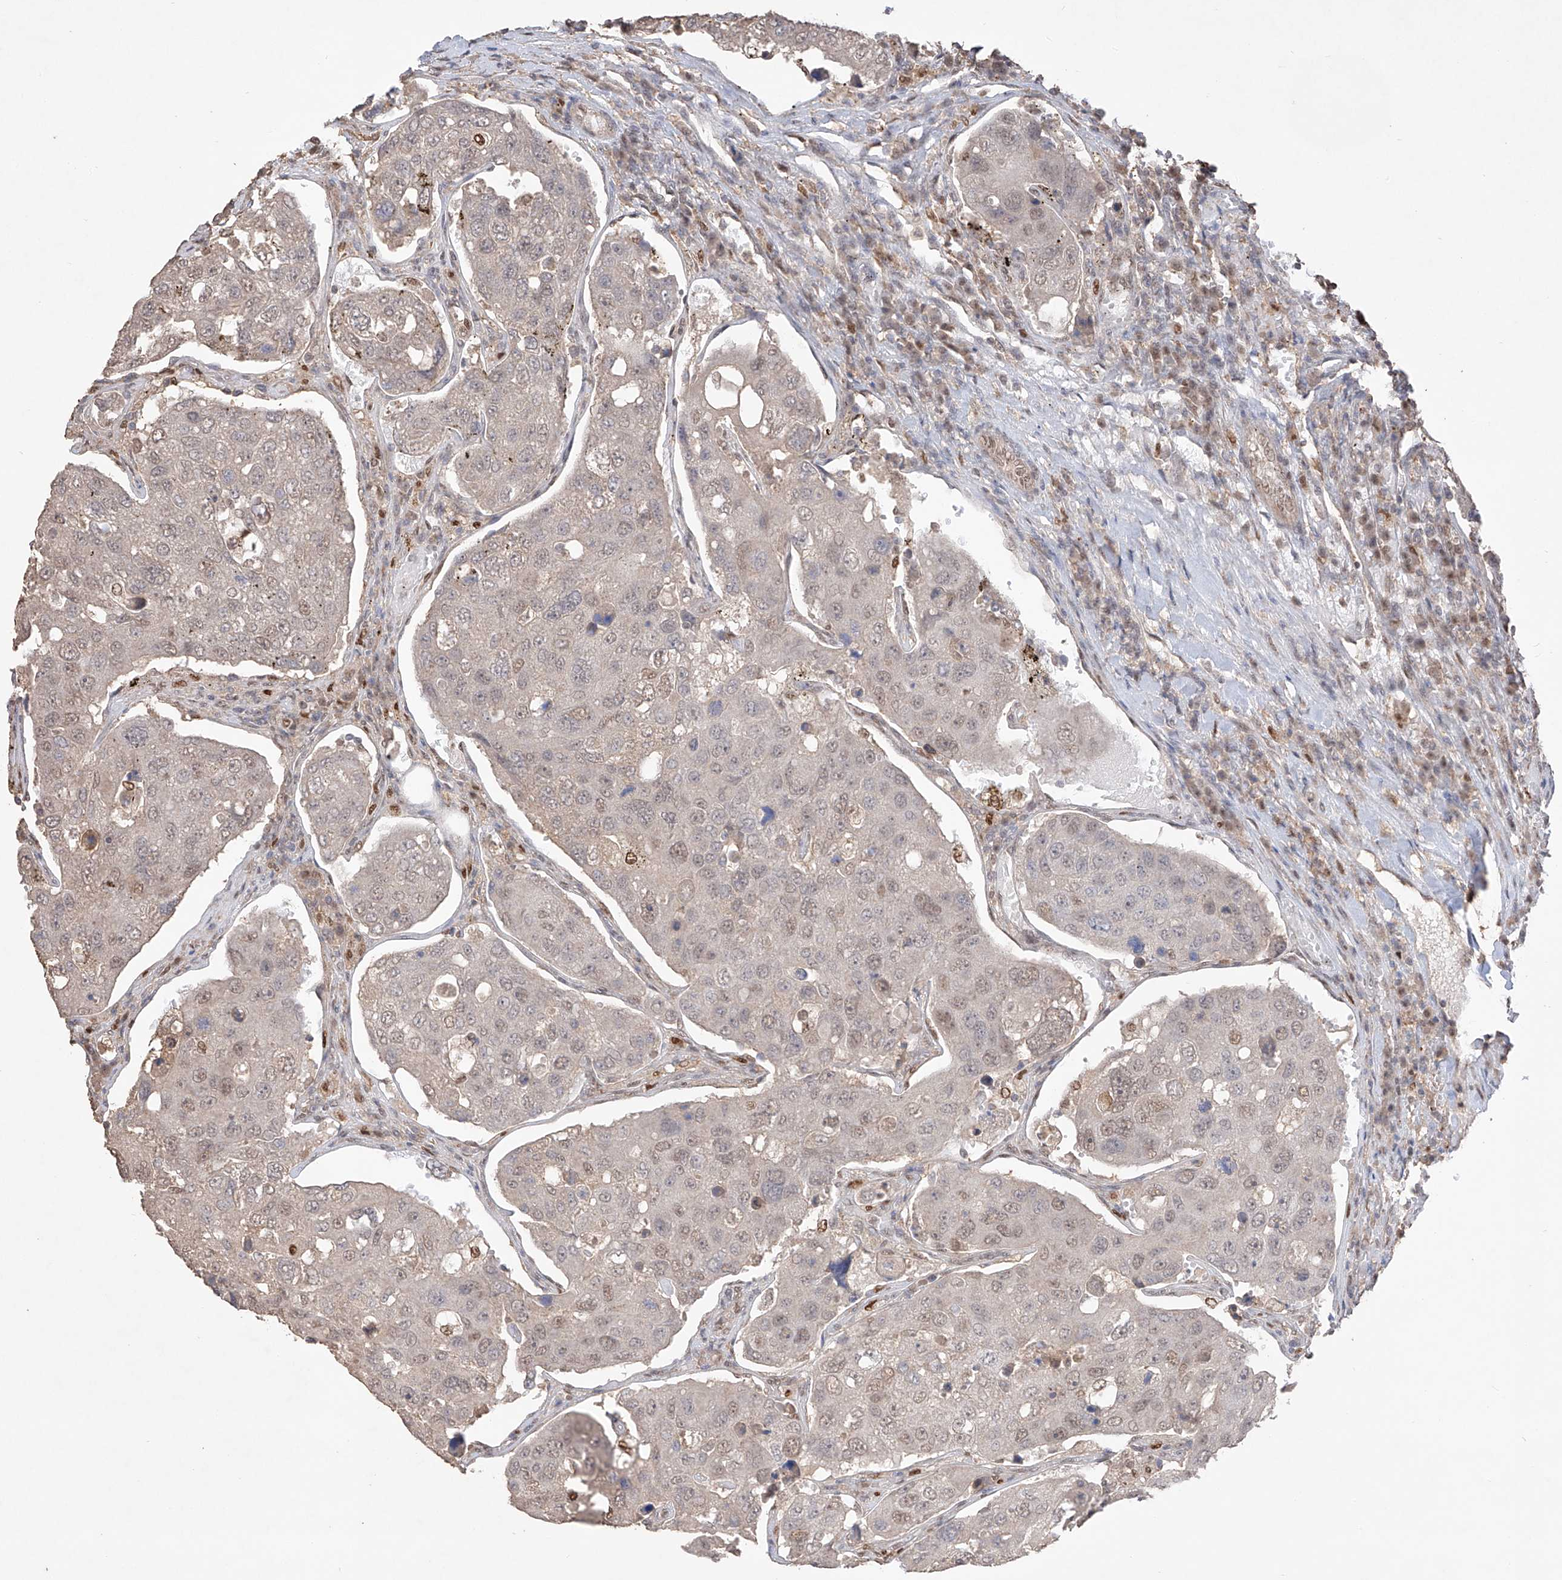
{"staining": {"intensity": "weak", "quantity": "25%-75%", "location": "nuclear"}, "tissue": "urothelial cancer", "cell_type": "Tumor cells", "image_type": "cancer", "snomed": [{"axis": "morphology", "description": "Urothelial carcinoma, High grade"}, {"axis": "topography", "description": "Lymph node"}, {"axis": "topography", "description": "Urinary bladder"}], "caption": "About 25%-75% of tumor cells in human urothelial cancer show weak nuclear protein expression as visualized by brown immunohistochemical staining.", "gene": "APIP", "patient": {"sex": "male", "age": 51}}